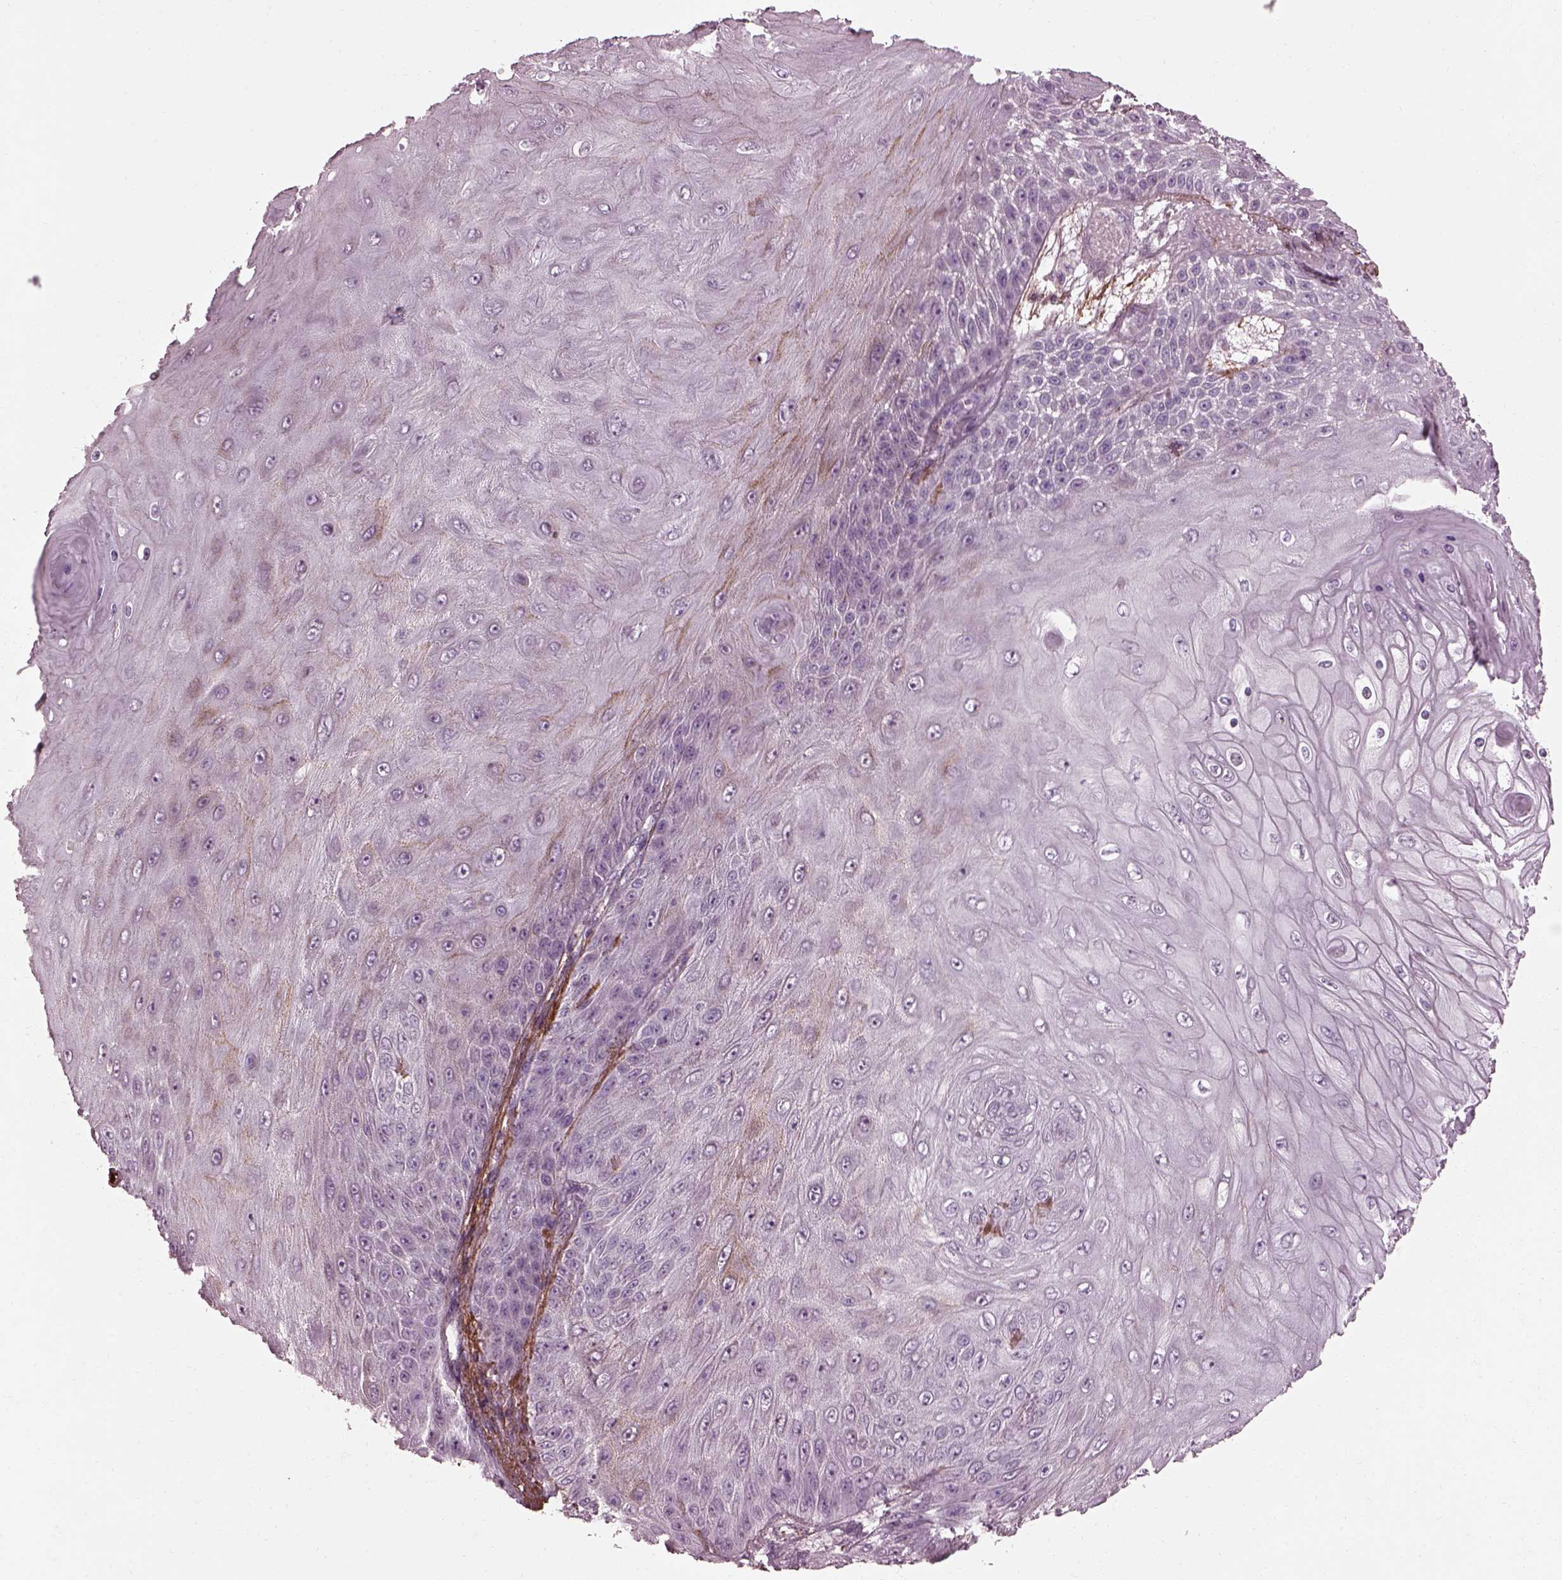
{"staining": {"intensity": "negative", "quantity": "none", "location": "none"}, "tissue": "skin cancer", "cell_type": "Tumor cells", "image_type": "cancer", "snomed": [{"axis": "morphology", "description": "Squamous cell carcinoma, NOS"}, {"axis": "topography", "description": "Skin"}], "caption": "Squamous cell carcinoma (skin) was stained to show a protein in brown. There is no significant expression in tumor cells.", "gene": "EFEMP1", "patient": {"sex": "male", "age": 62}}